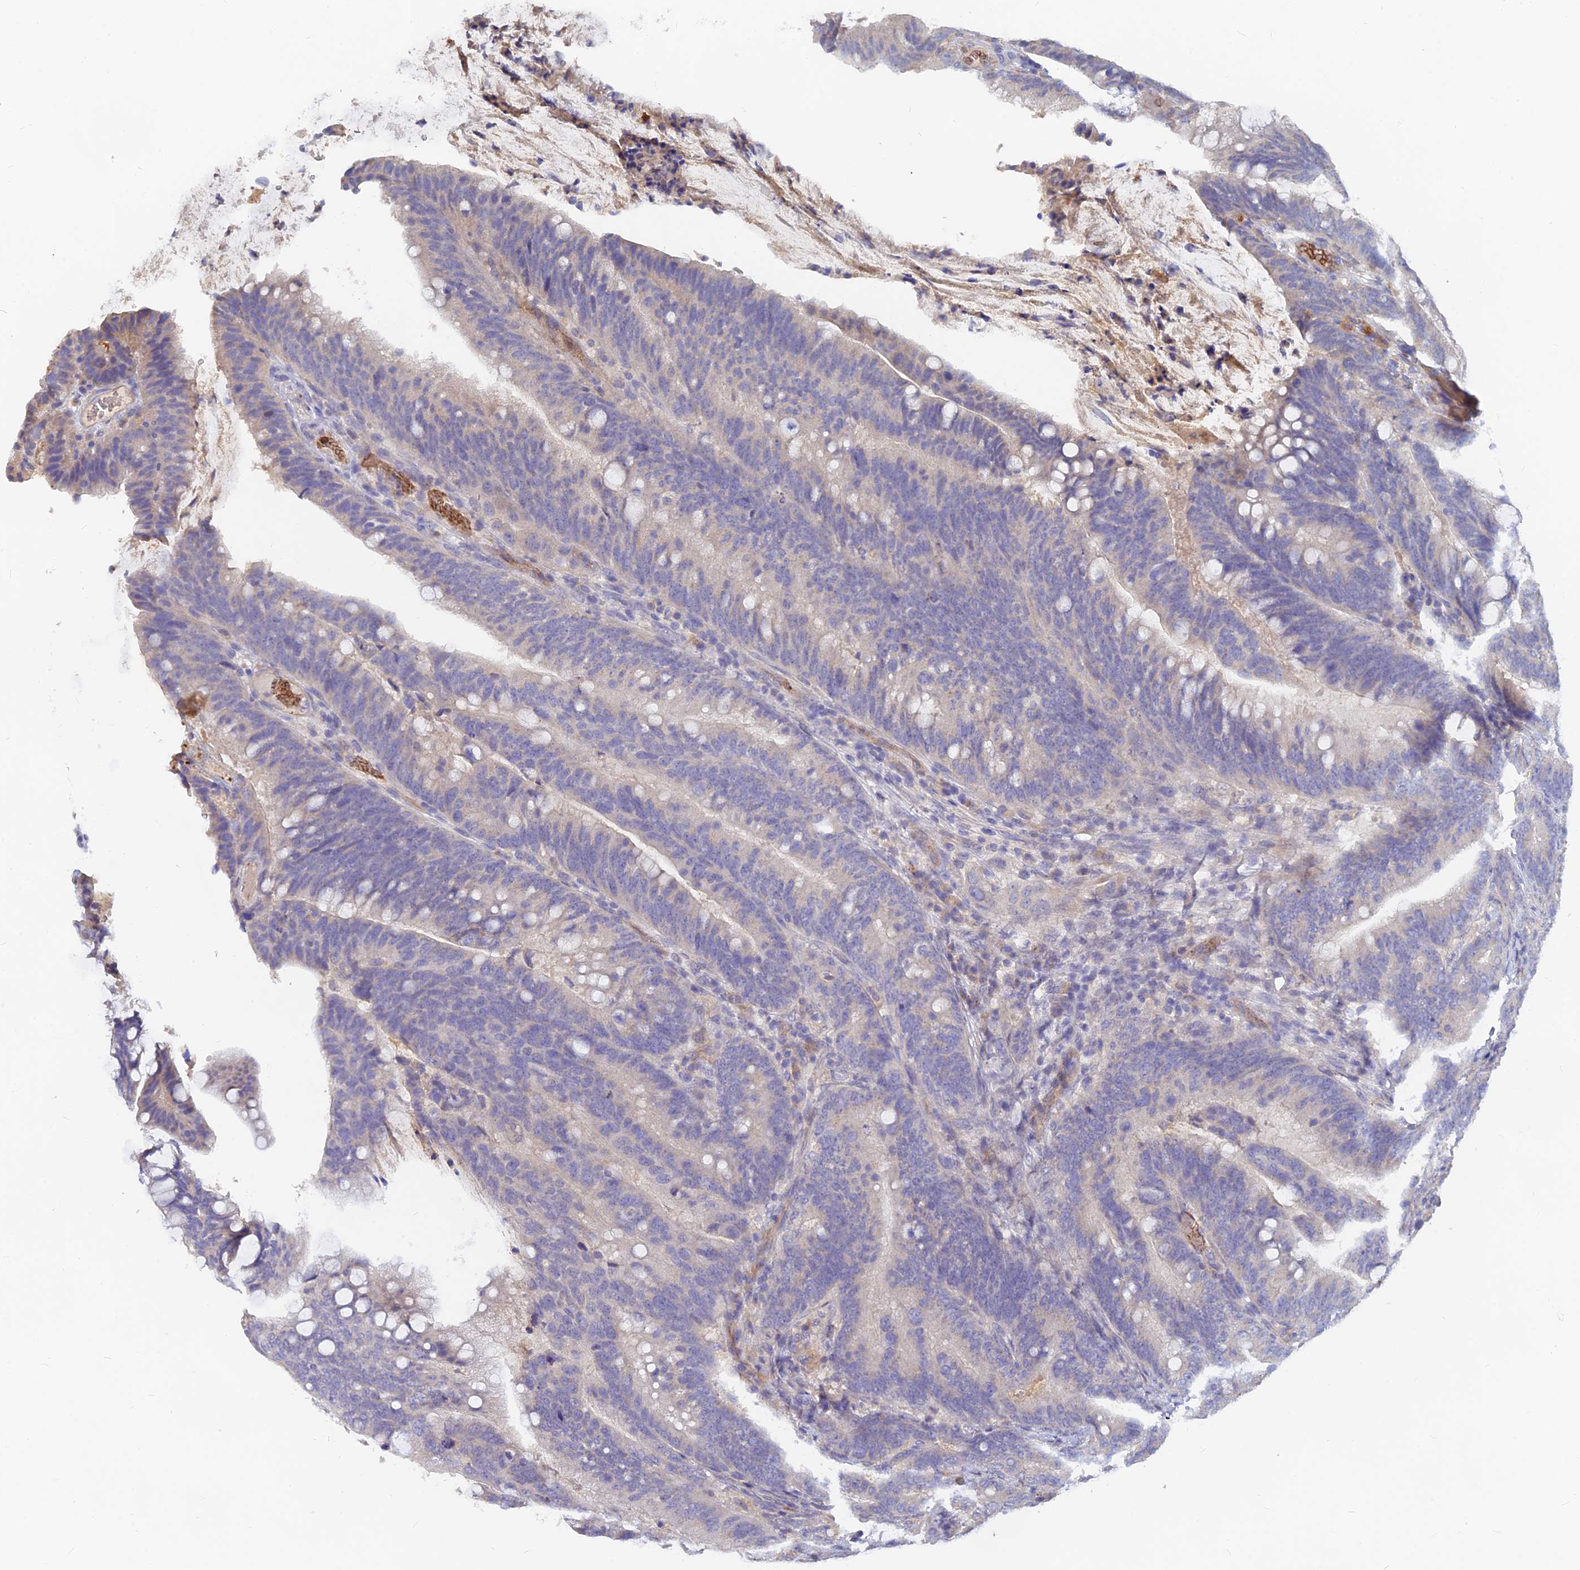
{"staining": {"intensity": "negative", "quantity": "none", "location": "none"}, "tissue": "colorectal cancer", "cell_type": "Tumor cells", "image_type": "cancer", "snomed": [{"axis": "morphology", "description": "Adenocarcinoma, NOS"}, {"axis": "topography", "description": "Colon"}], "caption": "Colorectal cancer was stained to show a protein in brown. There is no significant expression in tumor cells. The staining was performed using DAB to visualize the protein expression in brown, while the nuclei were stained in blue with hematoxylin (Magnification: 20x).", "gene": "ARRDC1", "patient": {"sex": "female", "age": 66}}